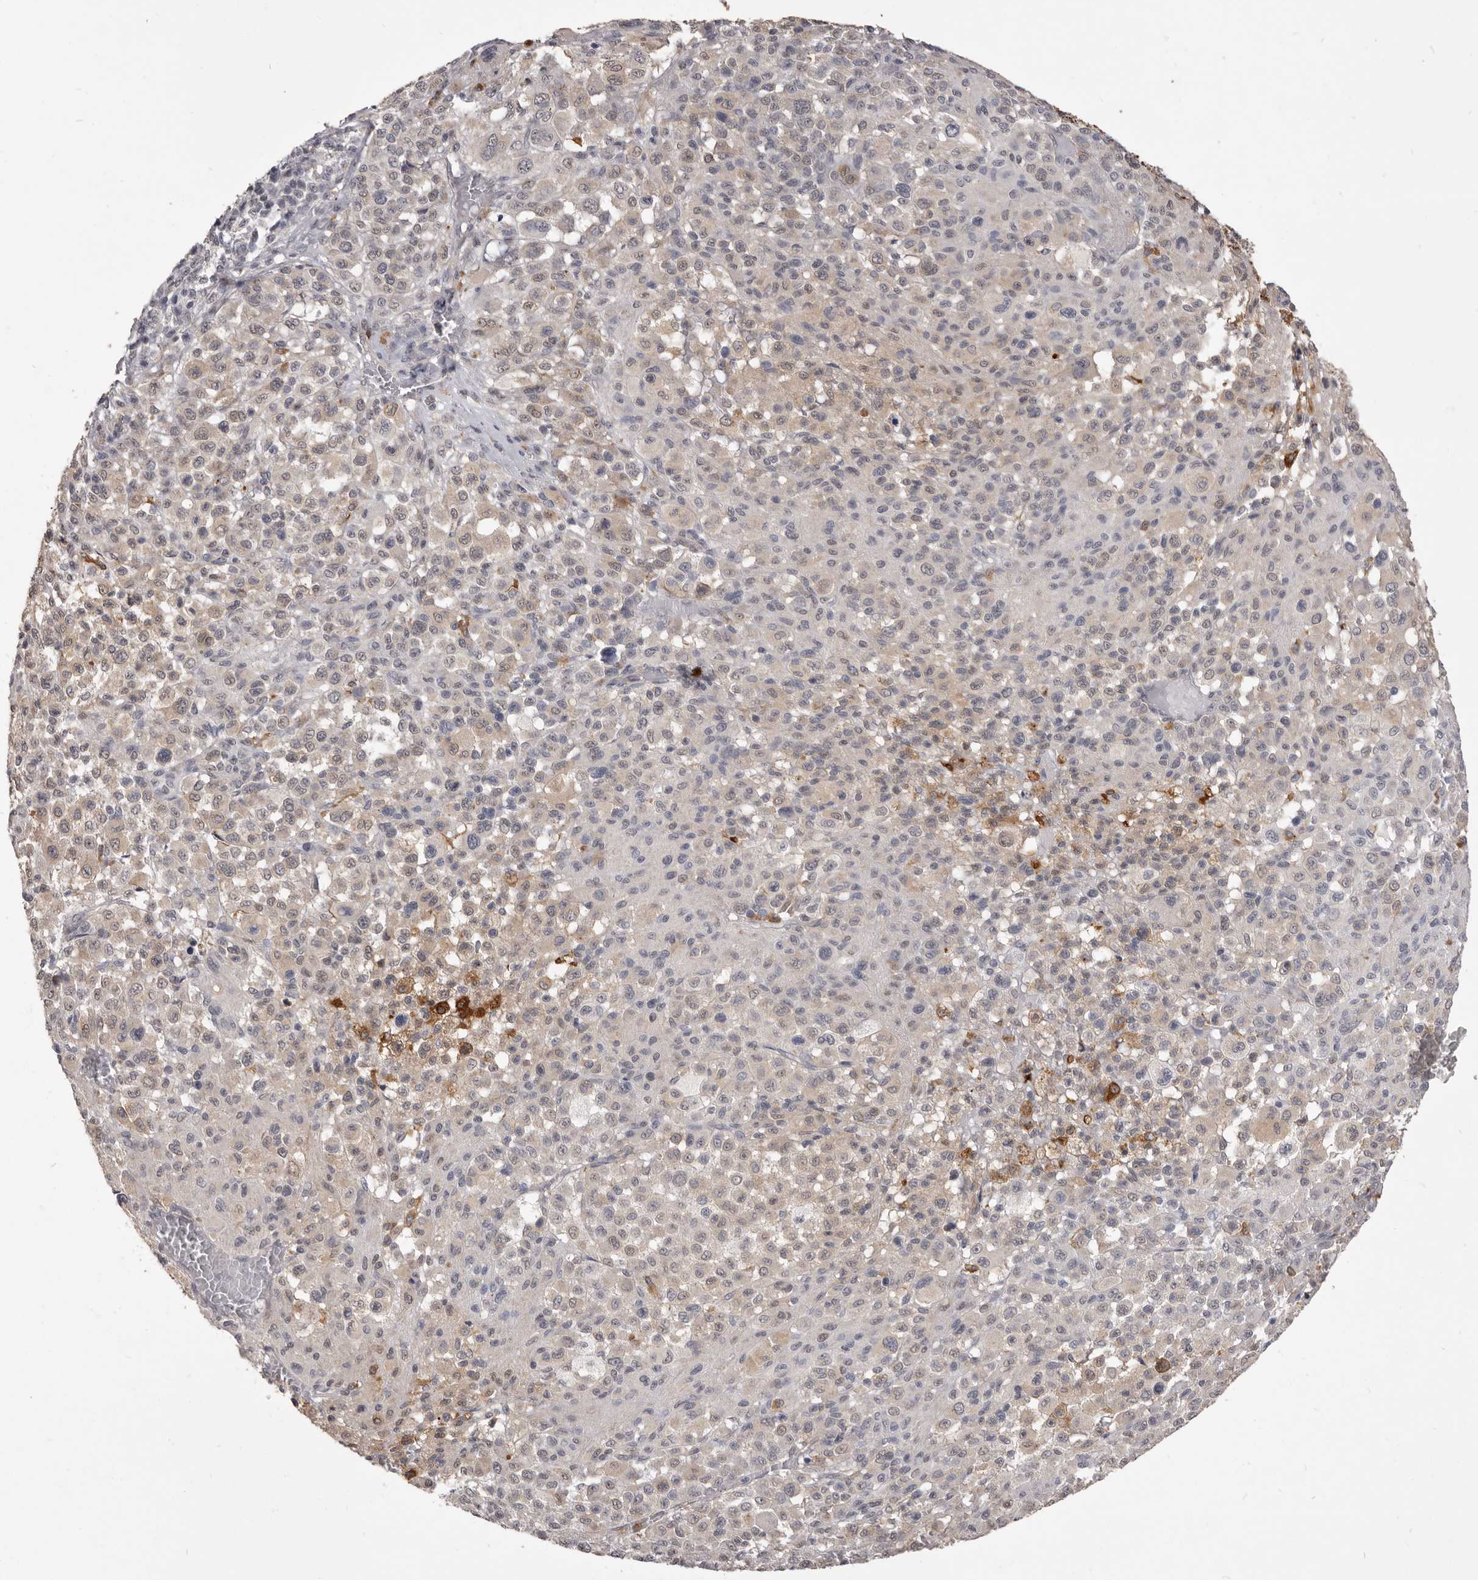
{"staining": {"intensity": "weak", "quantity": "<25%", "location": "cytoplasmic/membranous"}, "tissue": "melanoma", "cell_type": "Tumor cells", "image_type": "cancer", "snomed": [{"axis": "morphology", "description": "Malignant melanoma, Metastatic site"}, {"axis": "topography", "description": "Skin"}], "caption": "Protein analysis of malignant melanoma (metastatic site) exhibits no significant positivity in tumor cells.", "gene": "VPS45", "patient": {"sex": "female", "age": 74}}